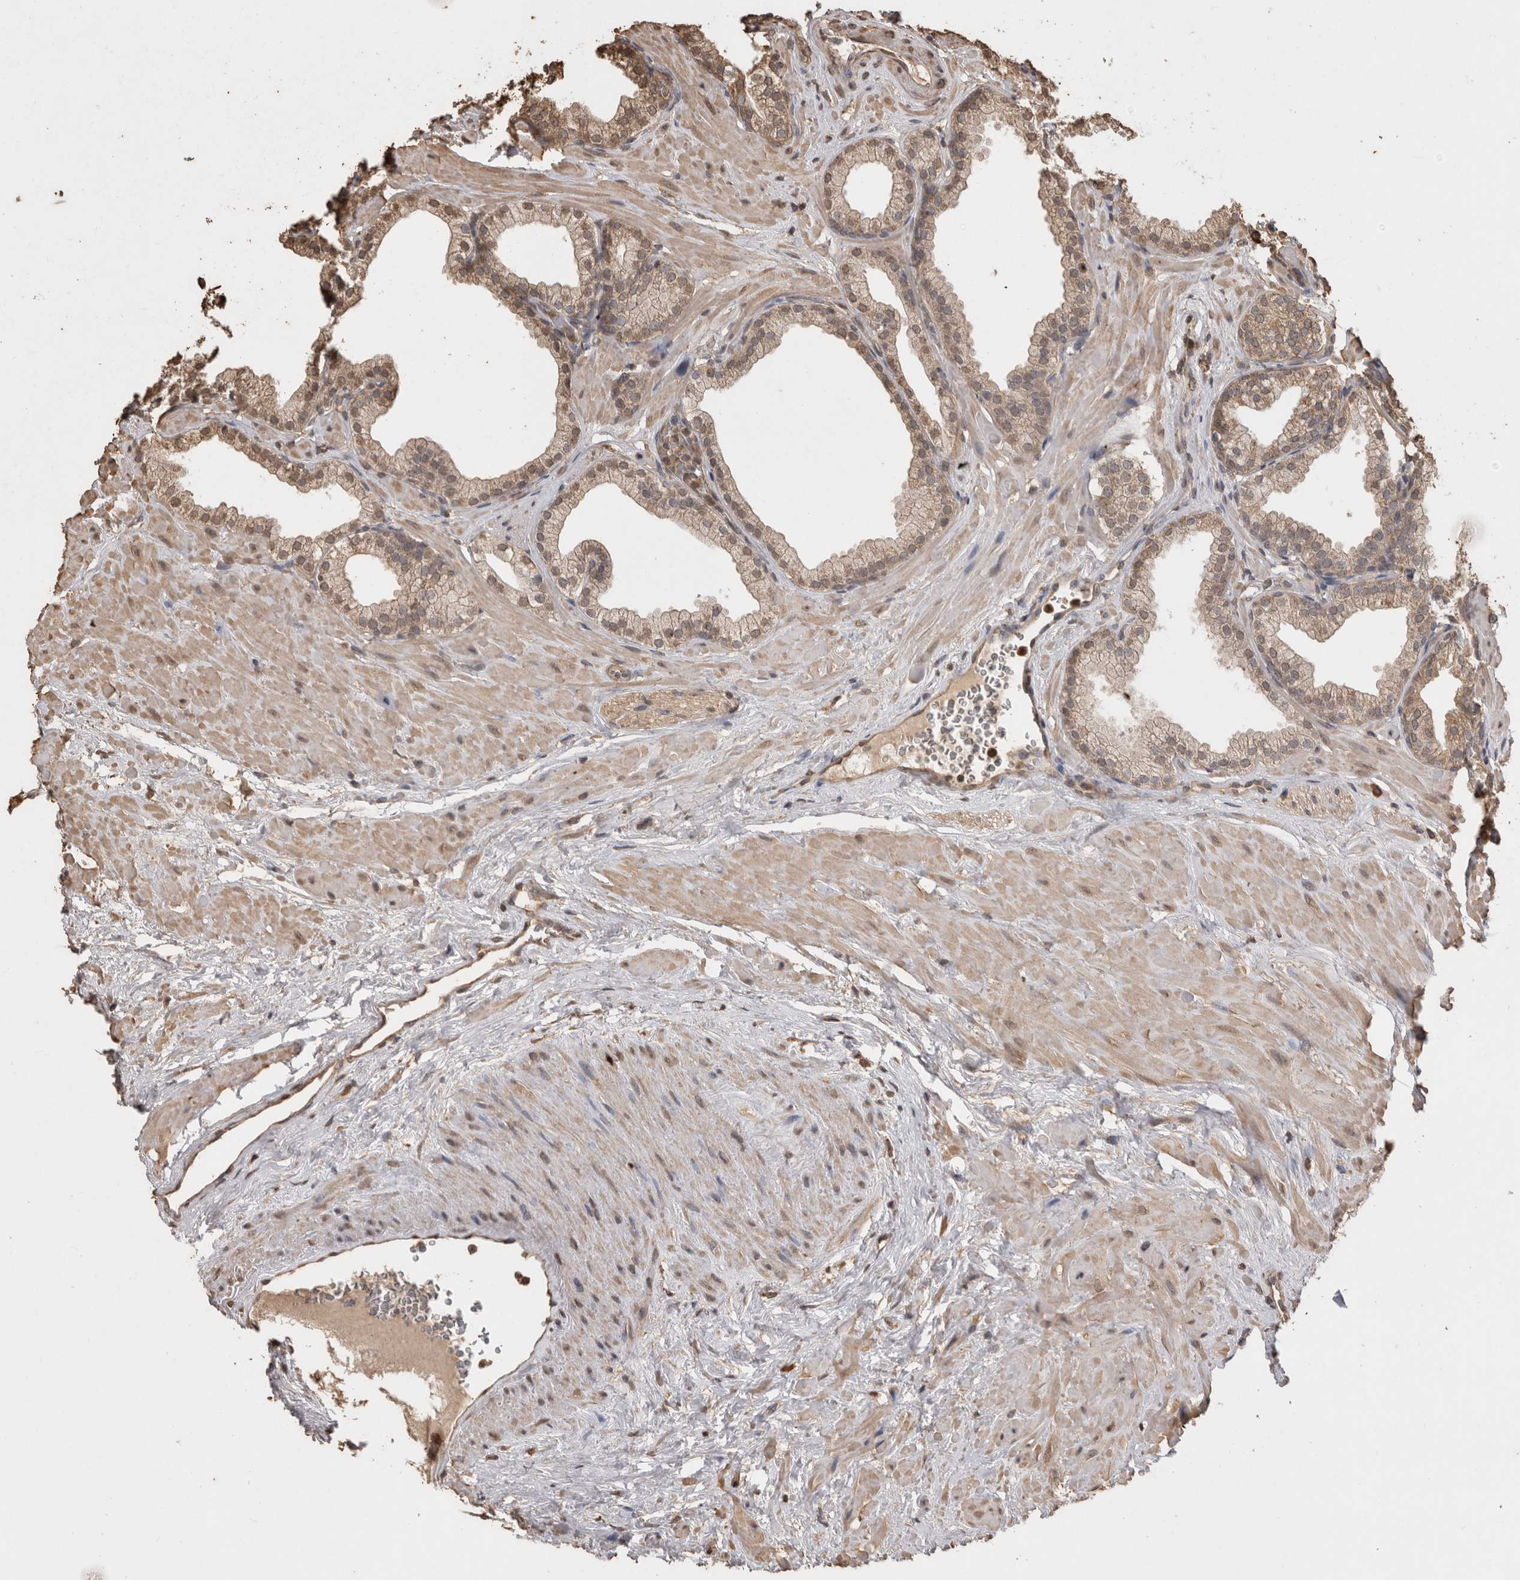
{"staining": {"intensity": "moderate", "quantity": ">75%", "location": "cytoplasmic/membranous"}, "tissue": "prostate", "cell_type": "Glandular cells", "image_type": "normal", "snomed": [{"axis": "morphology", "description": "Normal tissue, NOS"}, {"axis": "morphology", "description": "Urothelial carcinoma, Low grade"}, {"axis": "topography", "description": "Urinary bladder"}, {"axis": "topography", "description": "Prostate"}], "caption": "DAB immunohistochemical staining of normal human prostate reveals moderate cytoplasmic/membranous protein expression in about >75% of glandular cells. (Stains: DAB in brown, nuclei in blue, Microscopy: brightfield microscopy at high magnification).", "gene": "SOCS5", "patient": {"sex": "male", "age": 60}}